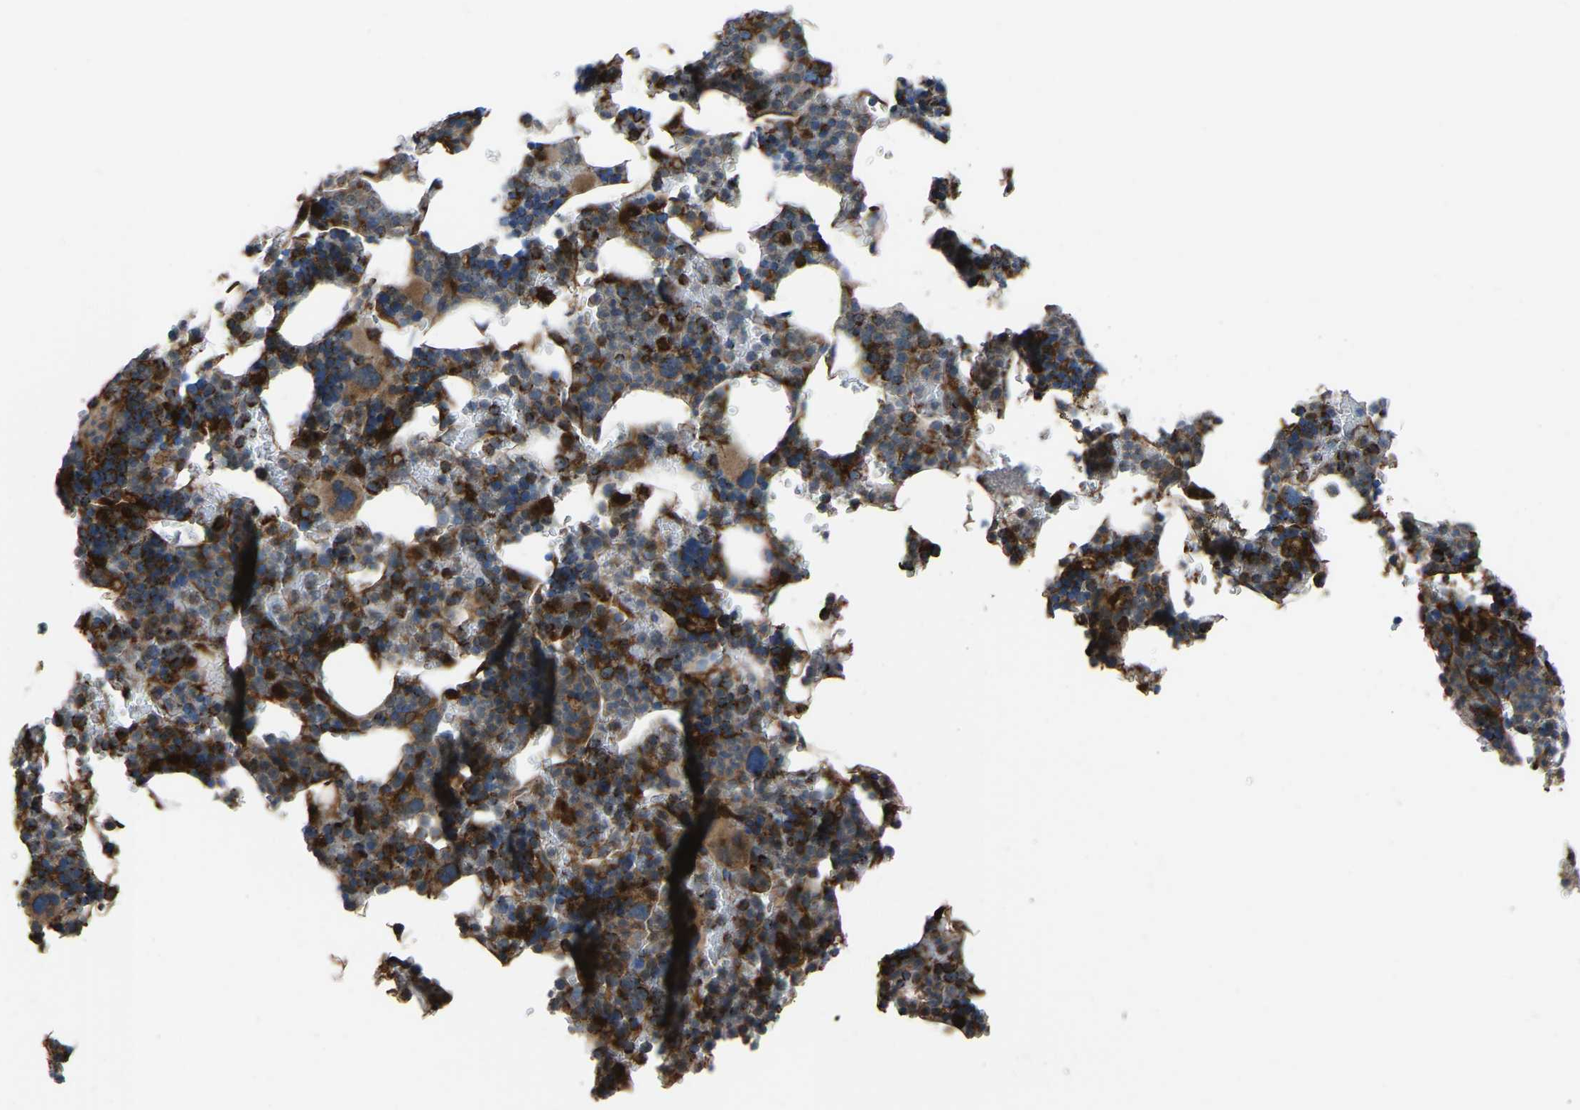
{"staining": {"intensity": "strong", "quantity": "25%-75%", "location": "cytoplasmic/membranous"}, "tissue": "bone marrow", "cell_type": "Hematopoietic cells", "image_type": "normal", "snomed": [{"axis": "morphology", "description": "Normal tissue, NOS"}, {"axis": "topography", "description": "Bone marrow"}], "caption": "DAB immunohistochemical staining of normal bone marrow exhibits strong cytoplasmic/membranous protein staining in about 25%-75% of hematopoietic cells. Nuclei are stained in blue.", "gene": "AKR1A1", "patient": {"sex": "female", "age": 81}}